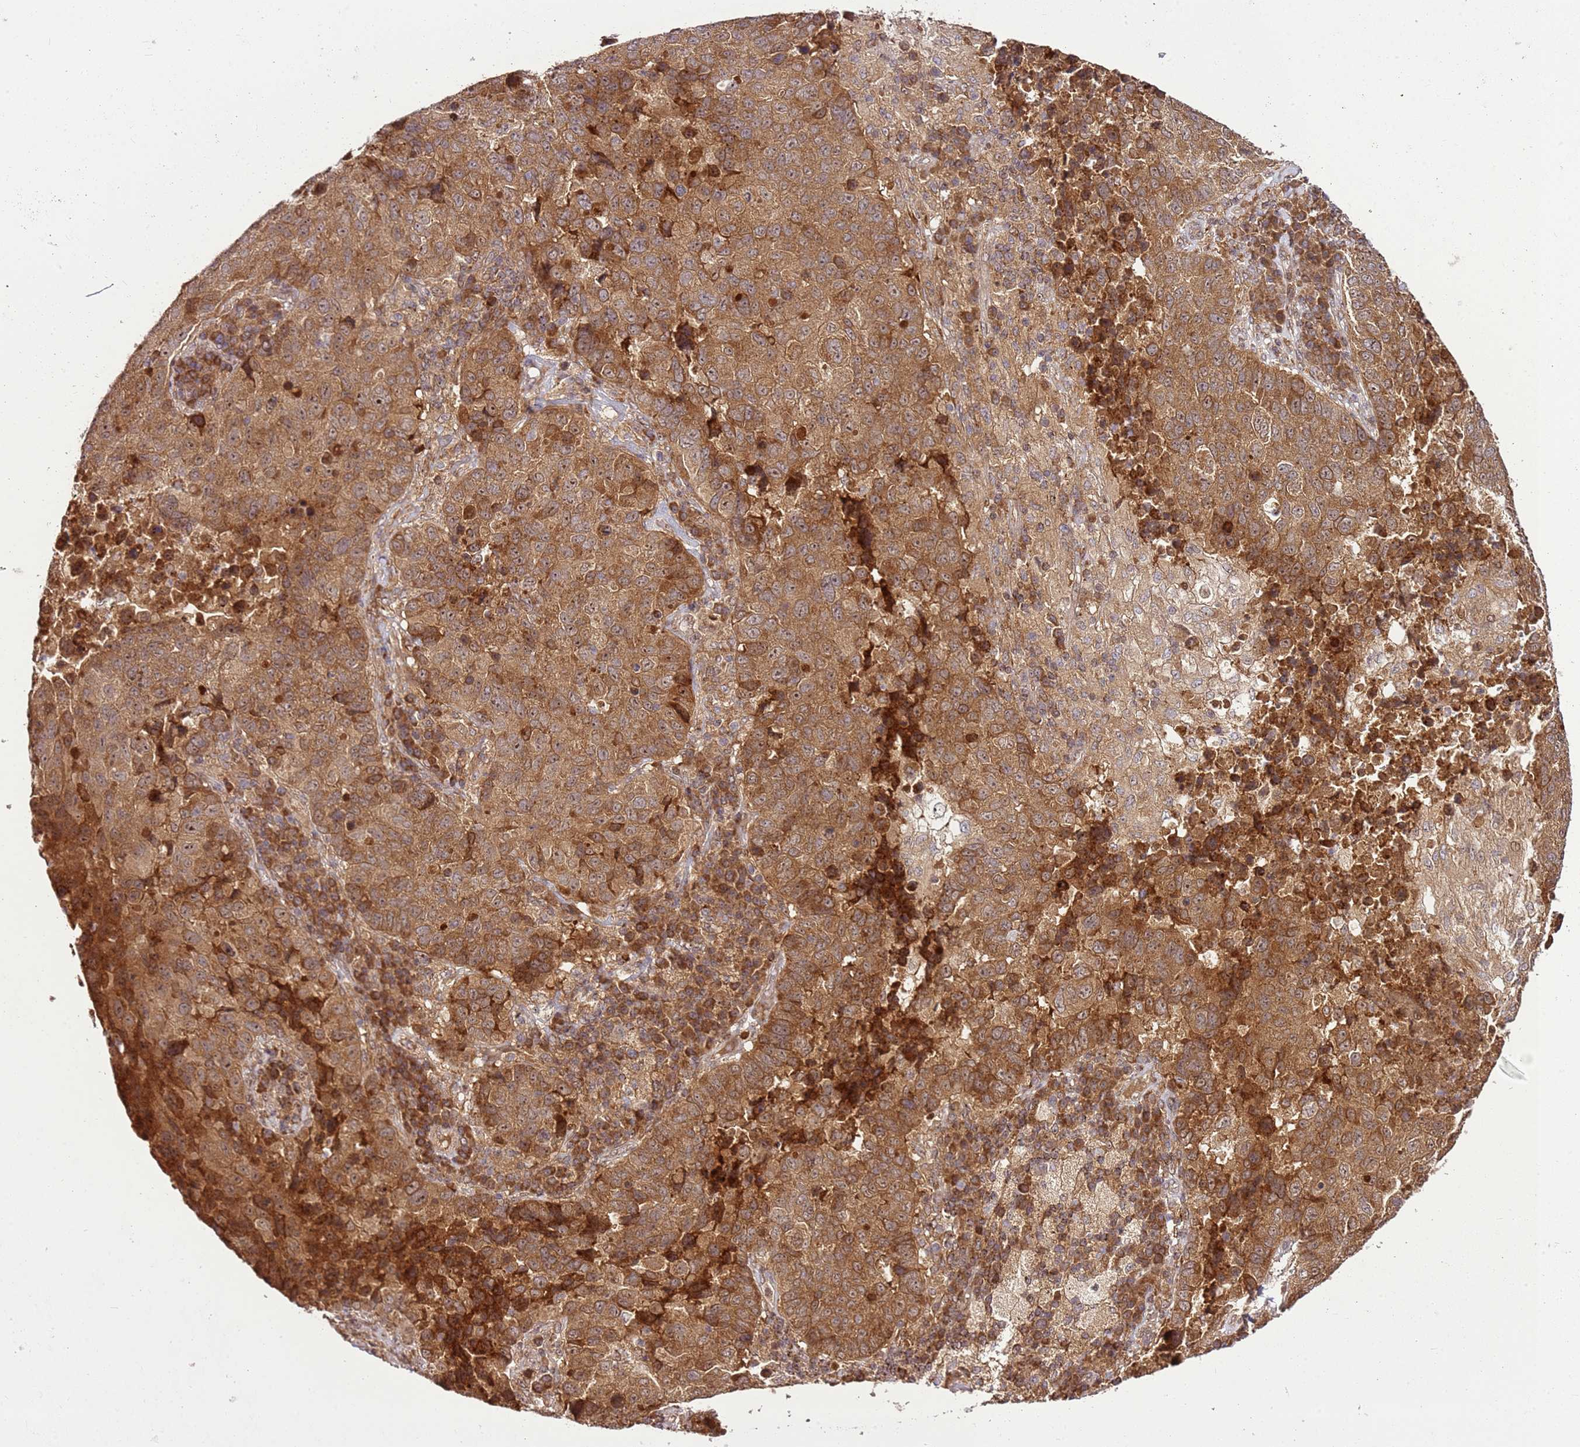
{"staining": {"intensity": "moderate", "quantity": ">75%", "location": "cytoplasmic/membranous"}, "tissue": "lung cancer", "cell_type": "Tumor cells", "image_type": "cancer", "snomed": [{"axis": "morphology", "description": "Squamous cell carcinoma, NOS"}, {"axis": "topography", "description": "Lung"}], "caption": "Immunohistochemical staining of lung squamous cell carcinoma exhibits medium levels of moderate cytoplasmic/membranous staining in approximately >75% of tumor cells.", "gene": "RASA3", "patient": {"sex": "male", "age": 73}}